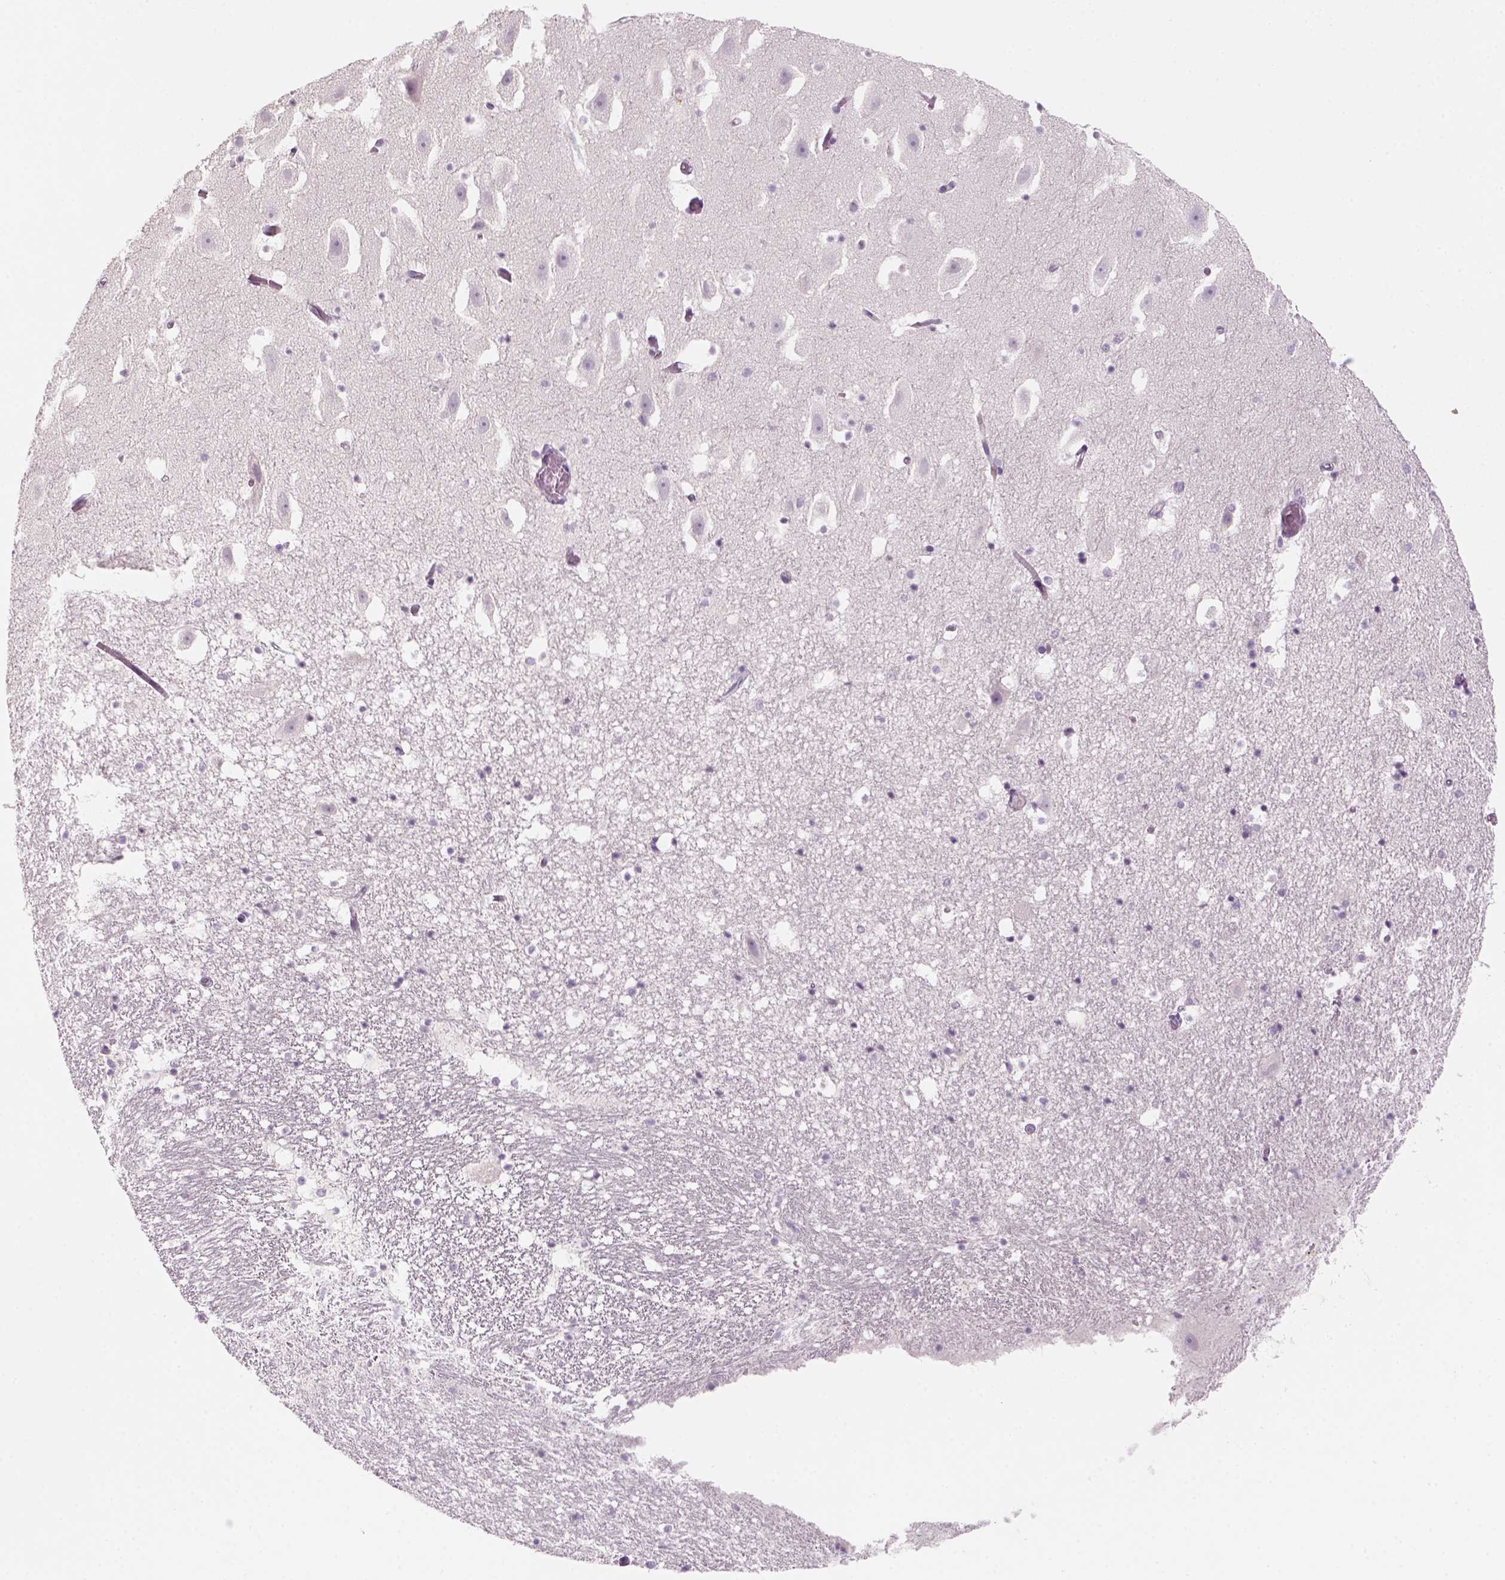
{"staining": {"intensity": "negative", "quantity": "none", "location": "none"}, "tissue": "hippocampus", "cell_type": "Glial cells", "image_type": "normal", "snomed": [{"axis": "morphology", "description": "Normal tissue, NOS"}, {"axis": "topography", "description": "Hippocampus"}], "caption": "The histopathology image exhibits no staining of glial cells in unremarkable hippocampus. Nuclei are stained in blue.", "gene": "KRT25", "patient": {"sex": "male", "age": 26}}